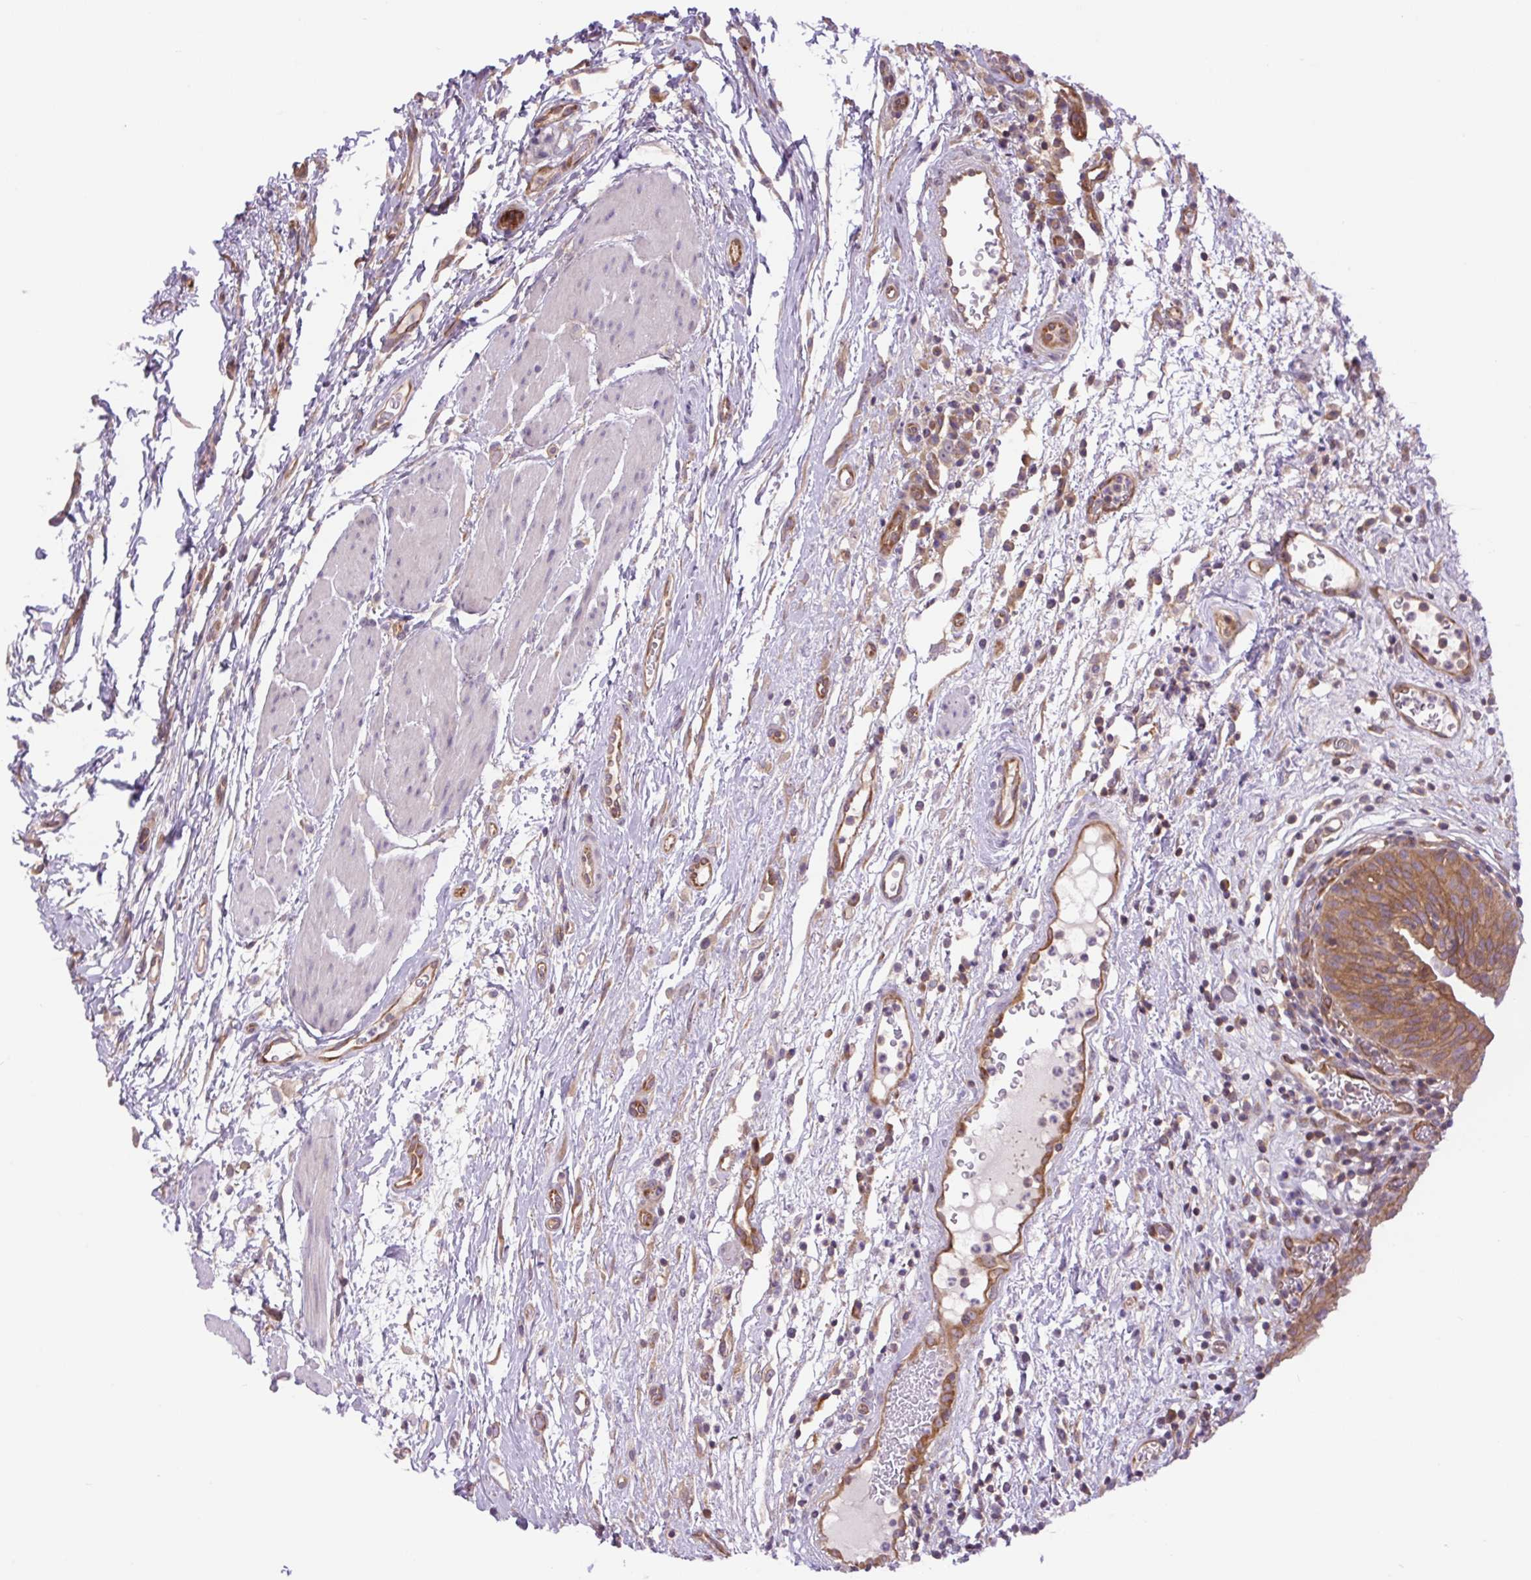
{"staining": {"intensity": "moderate", "quantity": ">75%", "location": "cytoplasmic/membranous"}, "tissue": "urinary bladder", "cell_type": "Urothelial cells", "image_type": "normal", "snomed": [{"axis": "morphology", "description": "Normal tissue, NOS"}, {"axis": "morphology", "description": "Inflammation, NOS"}, {"axis": "topography", "description": "Urinary bladder"}], "caption": "The photomicrograph reveals staining of benign urinary bladder, revealing moderate cytoplasmic/membranous protein expression (brown color) within urothelial cells.", "gene": "MINK1", "patient": {"sex": "male", "age": 57}}